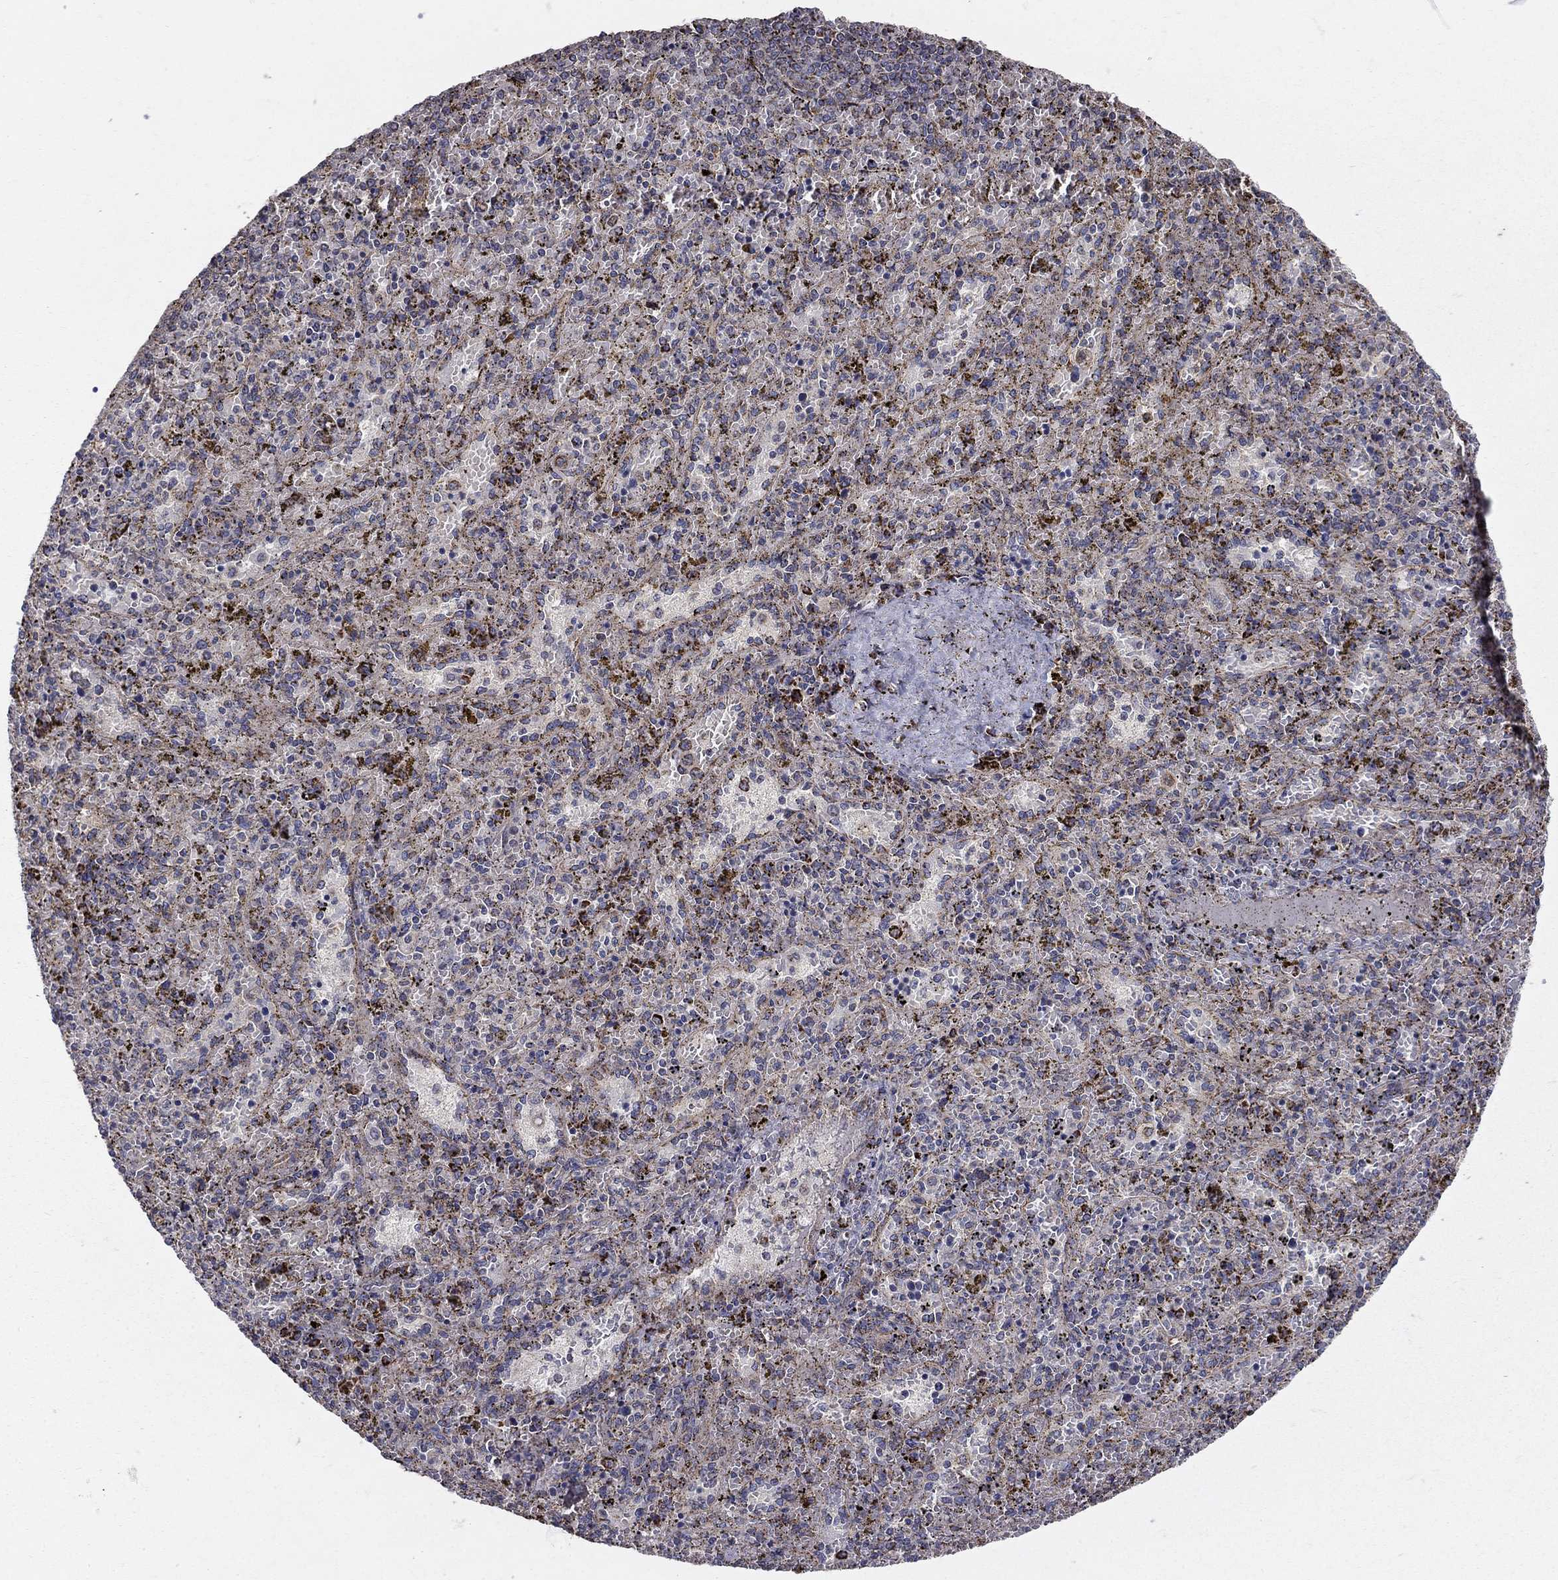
{"staining": {"intensity": "strong", "quantity": "<25%", "location": "cytoplasmic/membranous"}, "tissue": "spleen", "cell_type": "Cells in red pulp", "image_type": "normal", "snomed": [{"axis": "morphology", "description": "Normal tissue, NOS"}, {"axis": "topography", "description": "Spleen"}], "caption": "Immunohistochemistry staining of unremarkable spleen, which shows medium levels of strong cytoplasmic/membranous staining in about <25% of cells in red pulp indicating strong cytoplasmic/membranous protein staining. The staining was performed using DAB (brown) for protein detection and nuclei were counterstained in hematoxylin (blue).", "gene": "GCSH", "patient": {"sex": "female", "age": 50}}